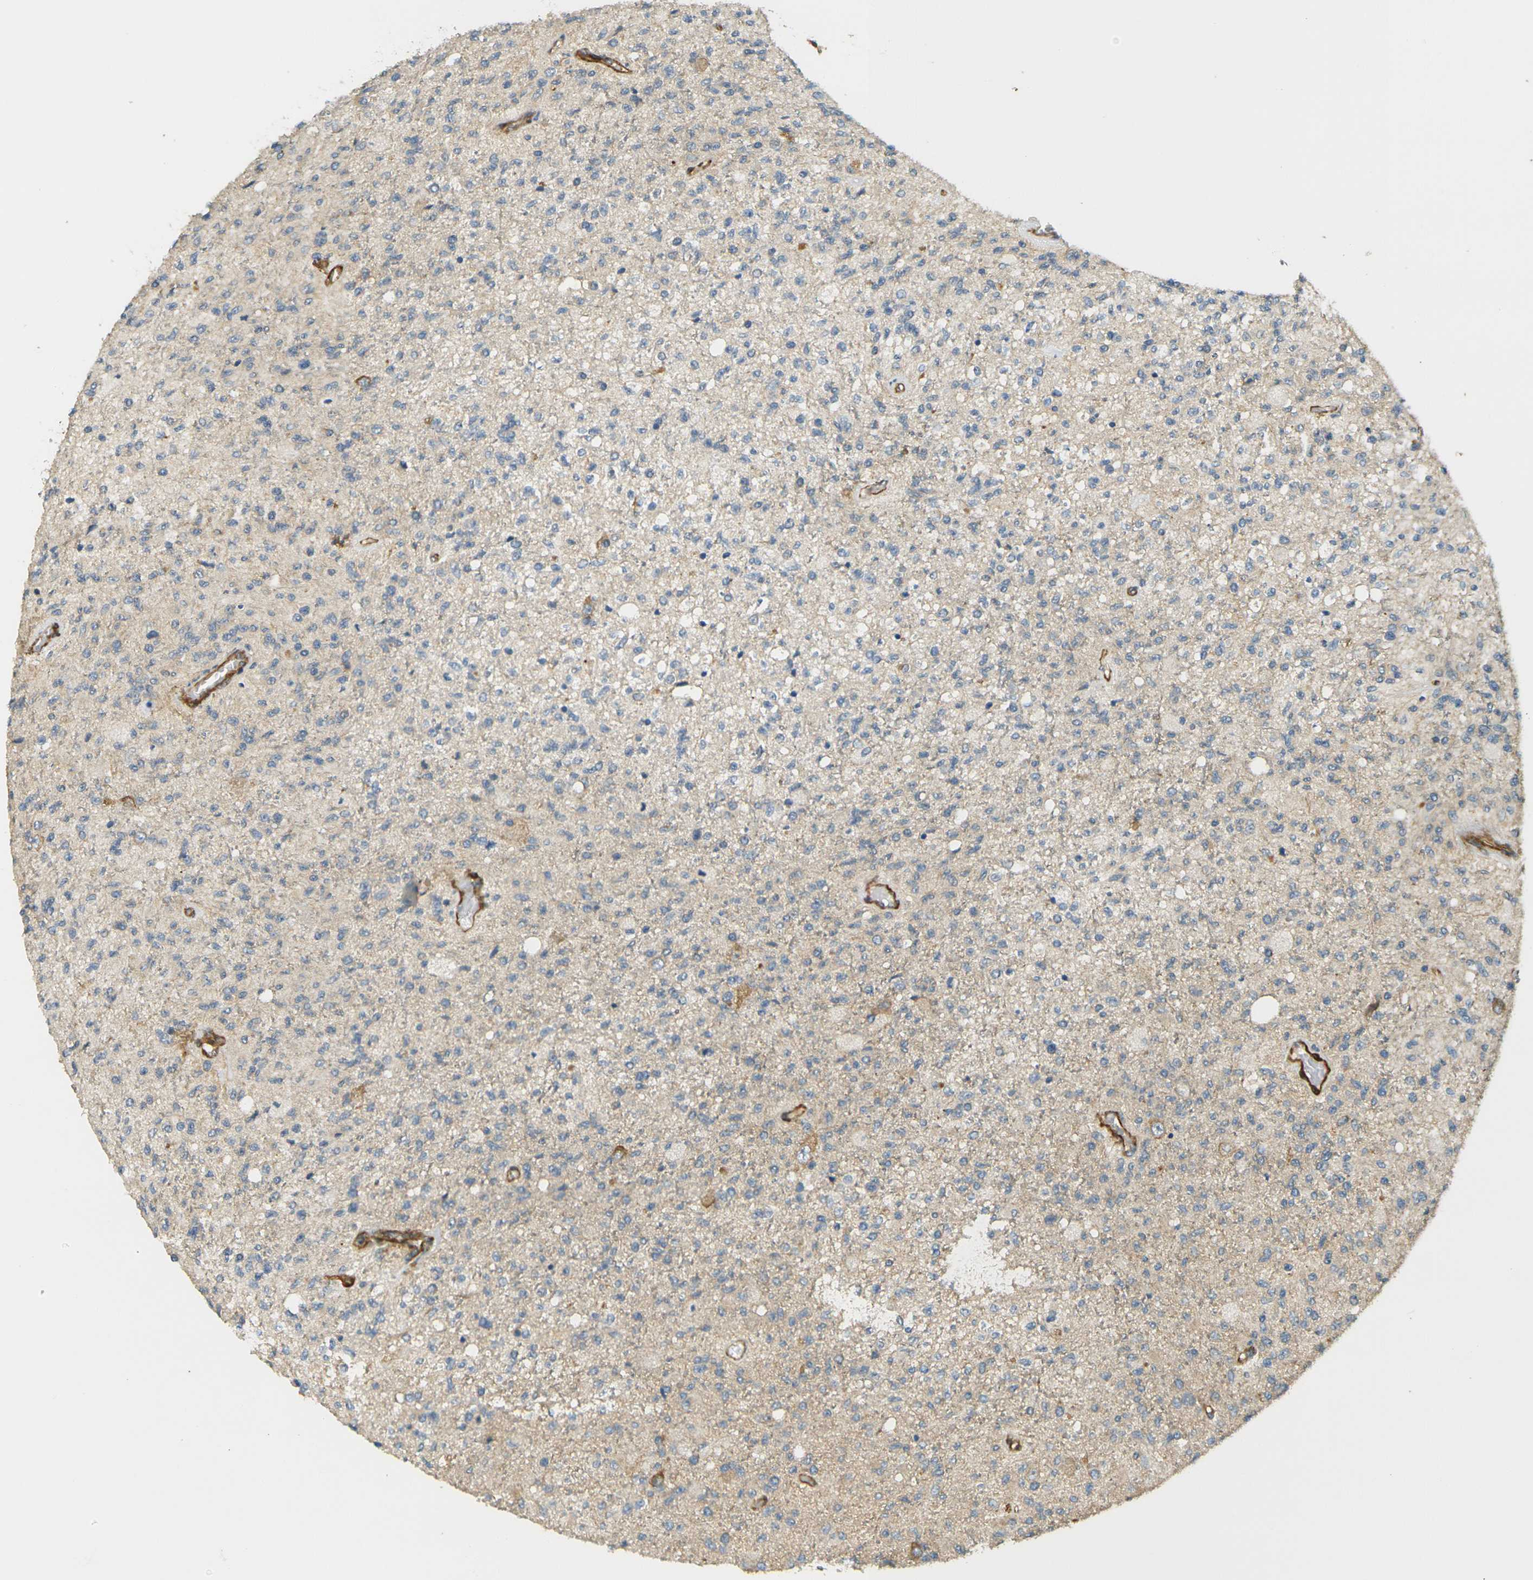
{"staining": {"intensity": "negative", "quantity": "none", "location": "none"}, "tissue": "glioma", "cell_type": "Tumor cells", "image_type": "cancer", "snomed": [{"axis": "morphology", "description": "Normal tissue, NOS"}, {"axis": "morphology", "description": "Glioma, malignant, High grade"}, {"axis": "topography", "description": "Cerebral cortex"}], "caption": "Micrograph shows no significant protein positivity in tumor cells of high-grade glioma (malignant).", "gene": "CYTH3", "patient": {"sex": "male", "age": 77}}